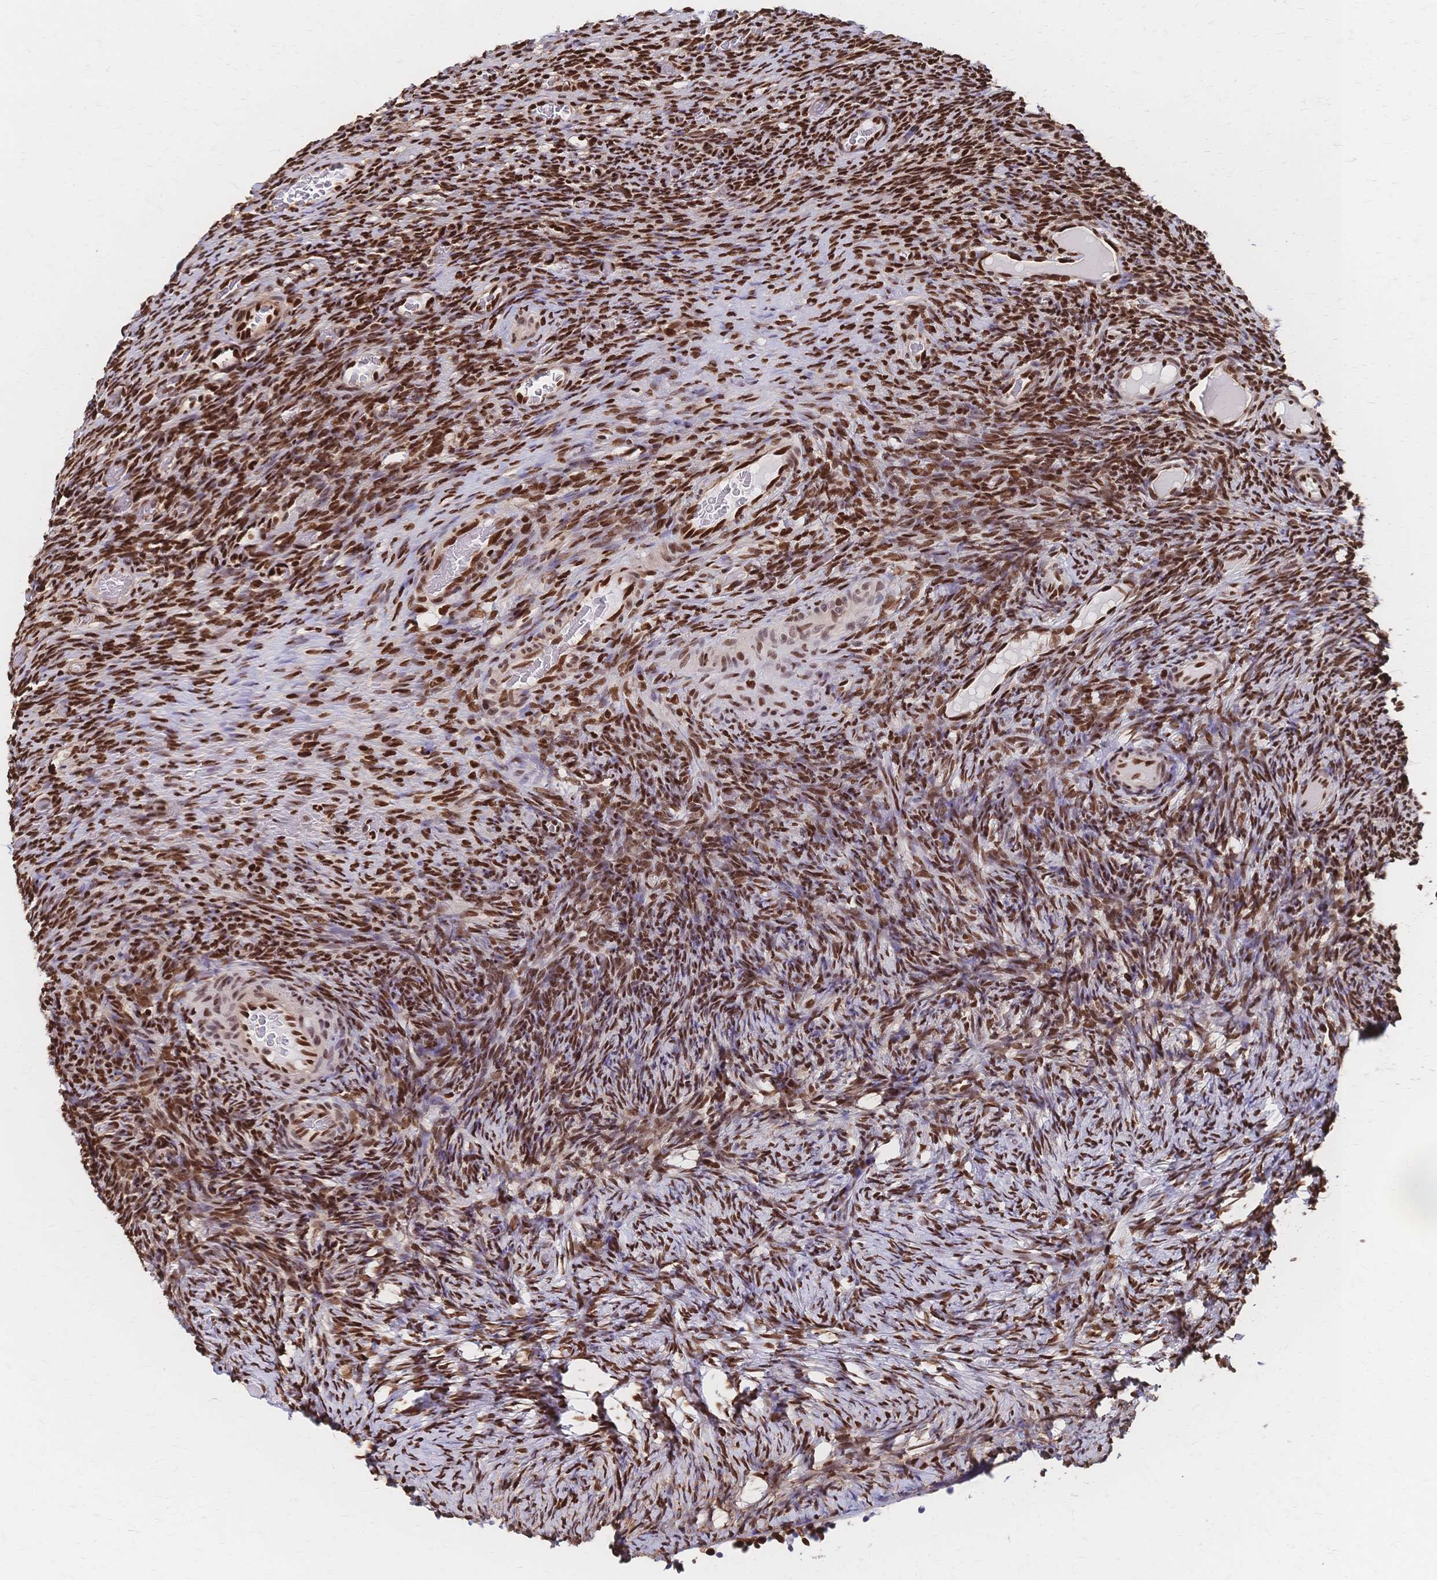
{"staining": {"intensity": "moderate", "quantity": ">75%", "location": "nuclear"}, "tissue": "ovary", "cell_type": "Ovarian stroma cells", "image_type": "normal", "snomed": [{"axis": "morphology", "description": "Normal tissue, NOS"}, {"axis": "topography", "description": "Ovary"}], "caption": "Ovary was stained to show a protein in brown. There is medium levels of moderate nuclear staining in approximately >75% of ovarian stroma cells. (DAB (3,3'-diaminobenzidine) IHC, brown staining for protein, blue staining for nuclei).", "gene": "HDGF", "patient": {"sex": "female", "age": 34}}